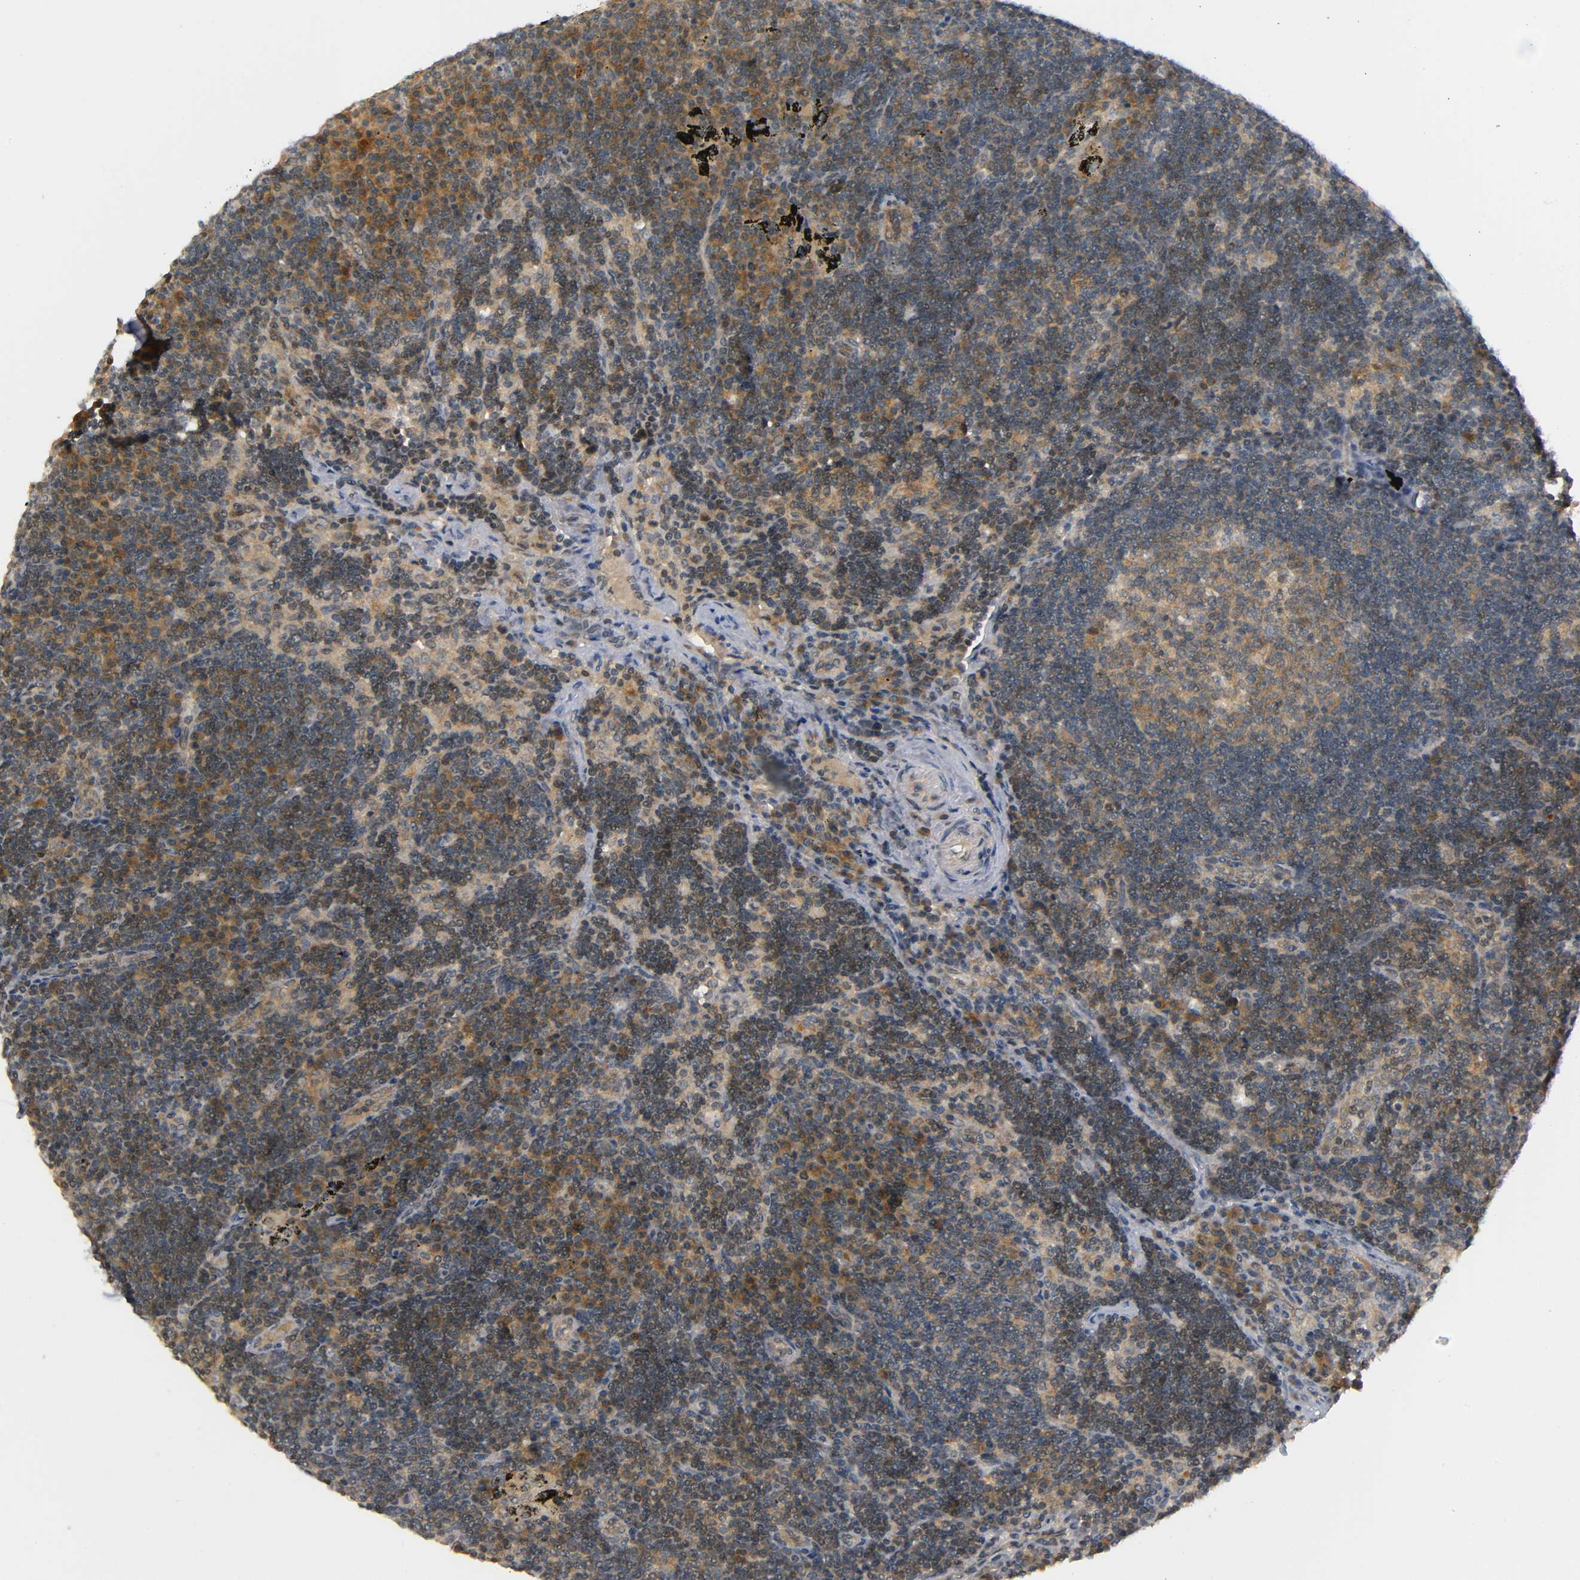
{"staining": {"intensity": "moderate", "quantity": ">75%", "location": "cytoplasmic/membranous"}, "tissue": "lymph node", "cell_type": "Germinal center cells", "image_type": "normal", "snomed": [{"axis": "morphology", "description": "Normal tissue, NOS"}, {"axis": "morphology", "description": "Squamous cell carcinoma, metastatic, NOS"}, {"axis": "topography", "description": "Lymph node"}], "caption": "Immunohistochemical staining of unremarkable lymph node reveals medium levels of moderate cytoplasmic/membranous expression in approximately >75% of germinal center cells.", "gene": "MAPK8", "patient": {"sex": "female", "age": 53}}